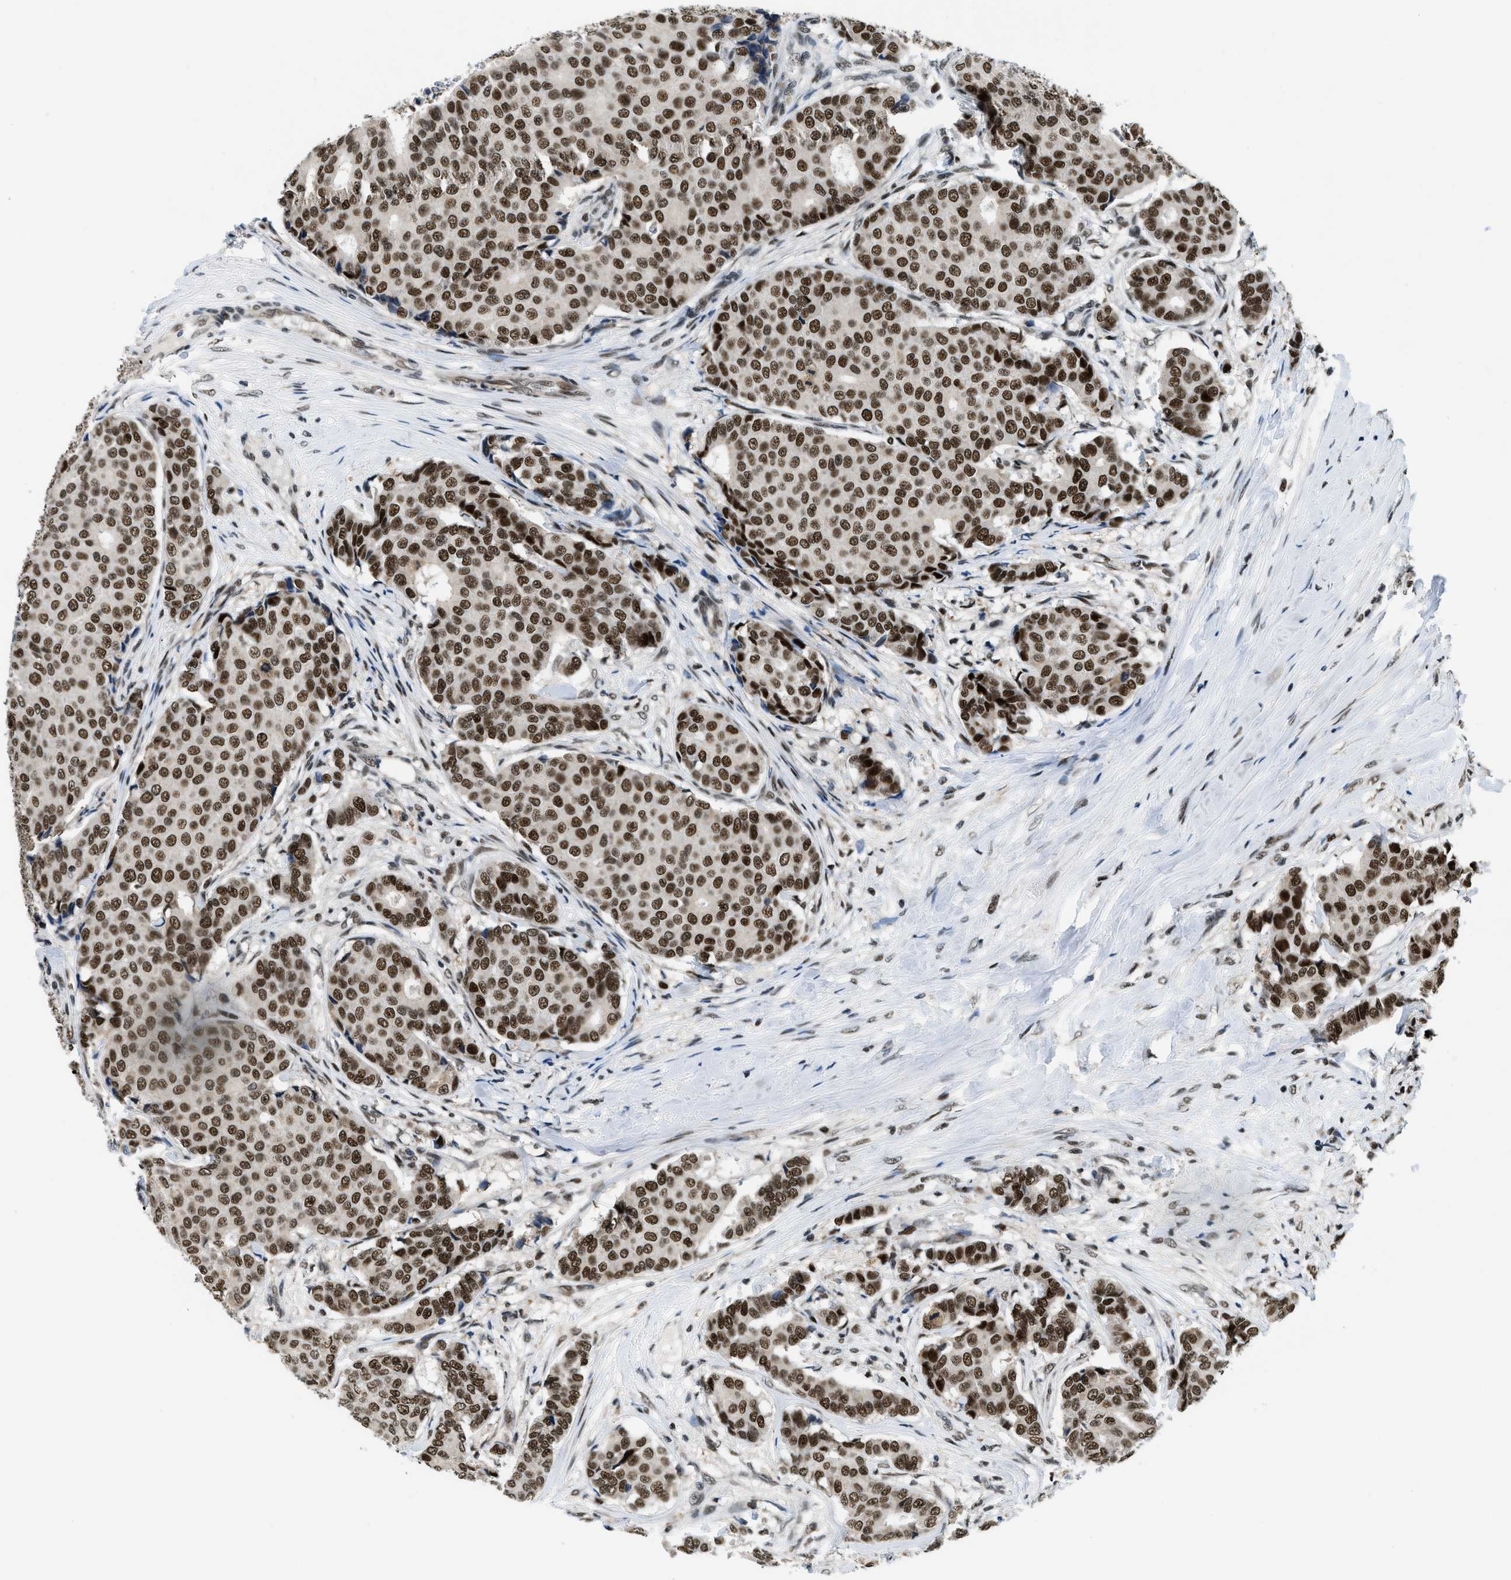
{"staining": {"intensity": "strong", "quantity": ">75%", "location": "nuclear"}, "tissue": "breast cancer", "cell_type": "Tumor cells", "image_type": "cancer", "snomed": [{"axis": "morphology", "description": "Duct carcinoma"}, {"axis": "topography", "description": "Breast"}], "caption": "Breast cancer (intraductal carcinoma) stained with immunohistochemistry shows strong nuclear expression in approximately >75% of tumor cells.", "gene": "KDM3B", "patient": {"sex": "female", "age": 75}}